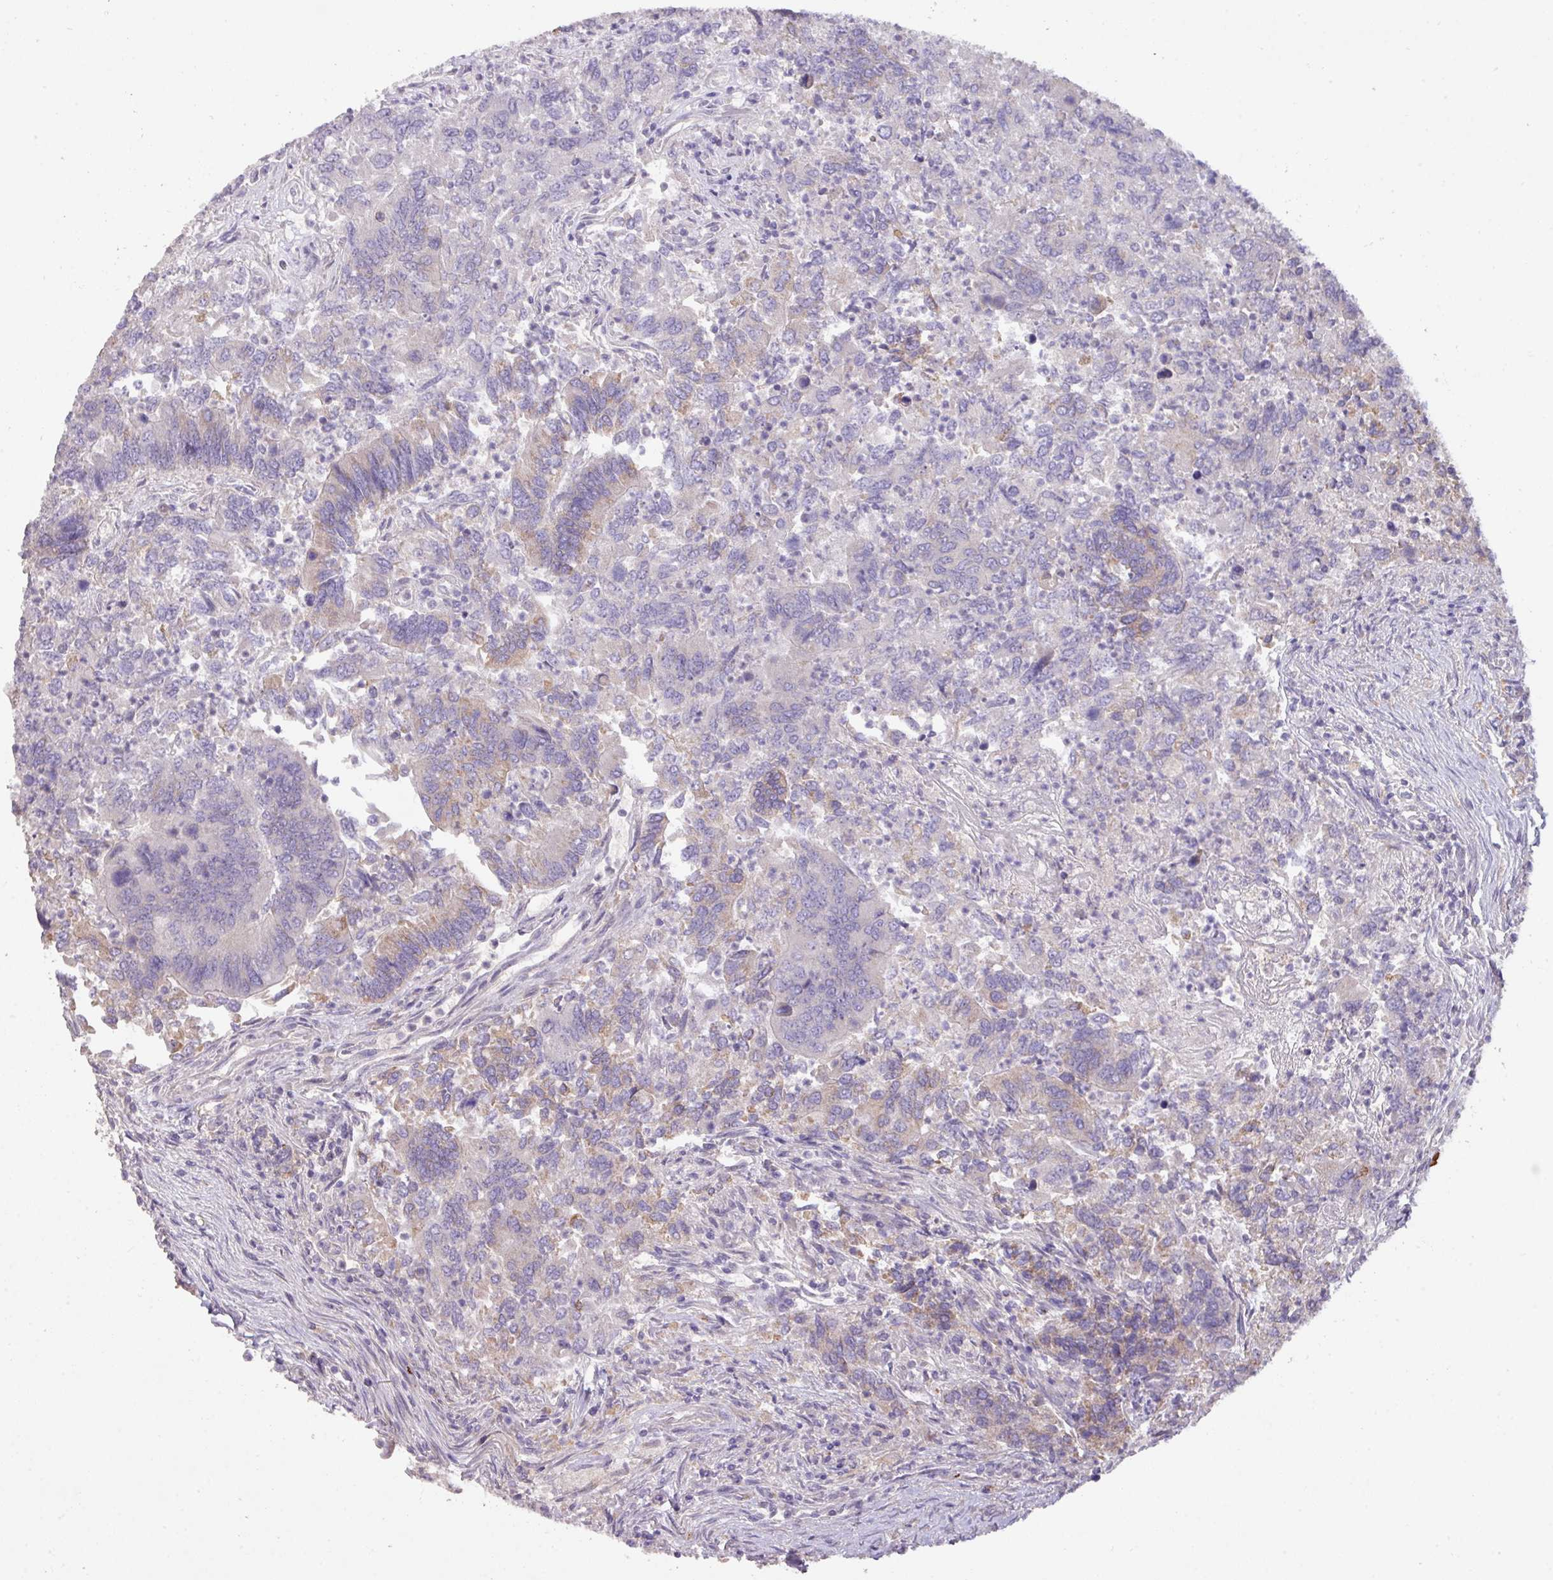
{"staining": {"intensity": "weak", "quantity": "<25%", "location": "cytoplasmic/membranous"}, "tissue": "colorectal cancer", "cell_type": "Tumor cells", "image_type": "cancer", "snomed": [{"axis": "morphology", "description": "Adenocarcinoma, NOS"}, {"axis": "topography", "description": "Colon"}], "caption": "The micrograph reveals no staining of tumor cells in adenocarcinoma (colorectal).", "gene": "PRADC1", "patient": {"sex": "female", "age": 67}}